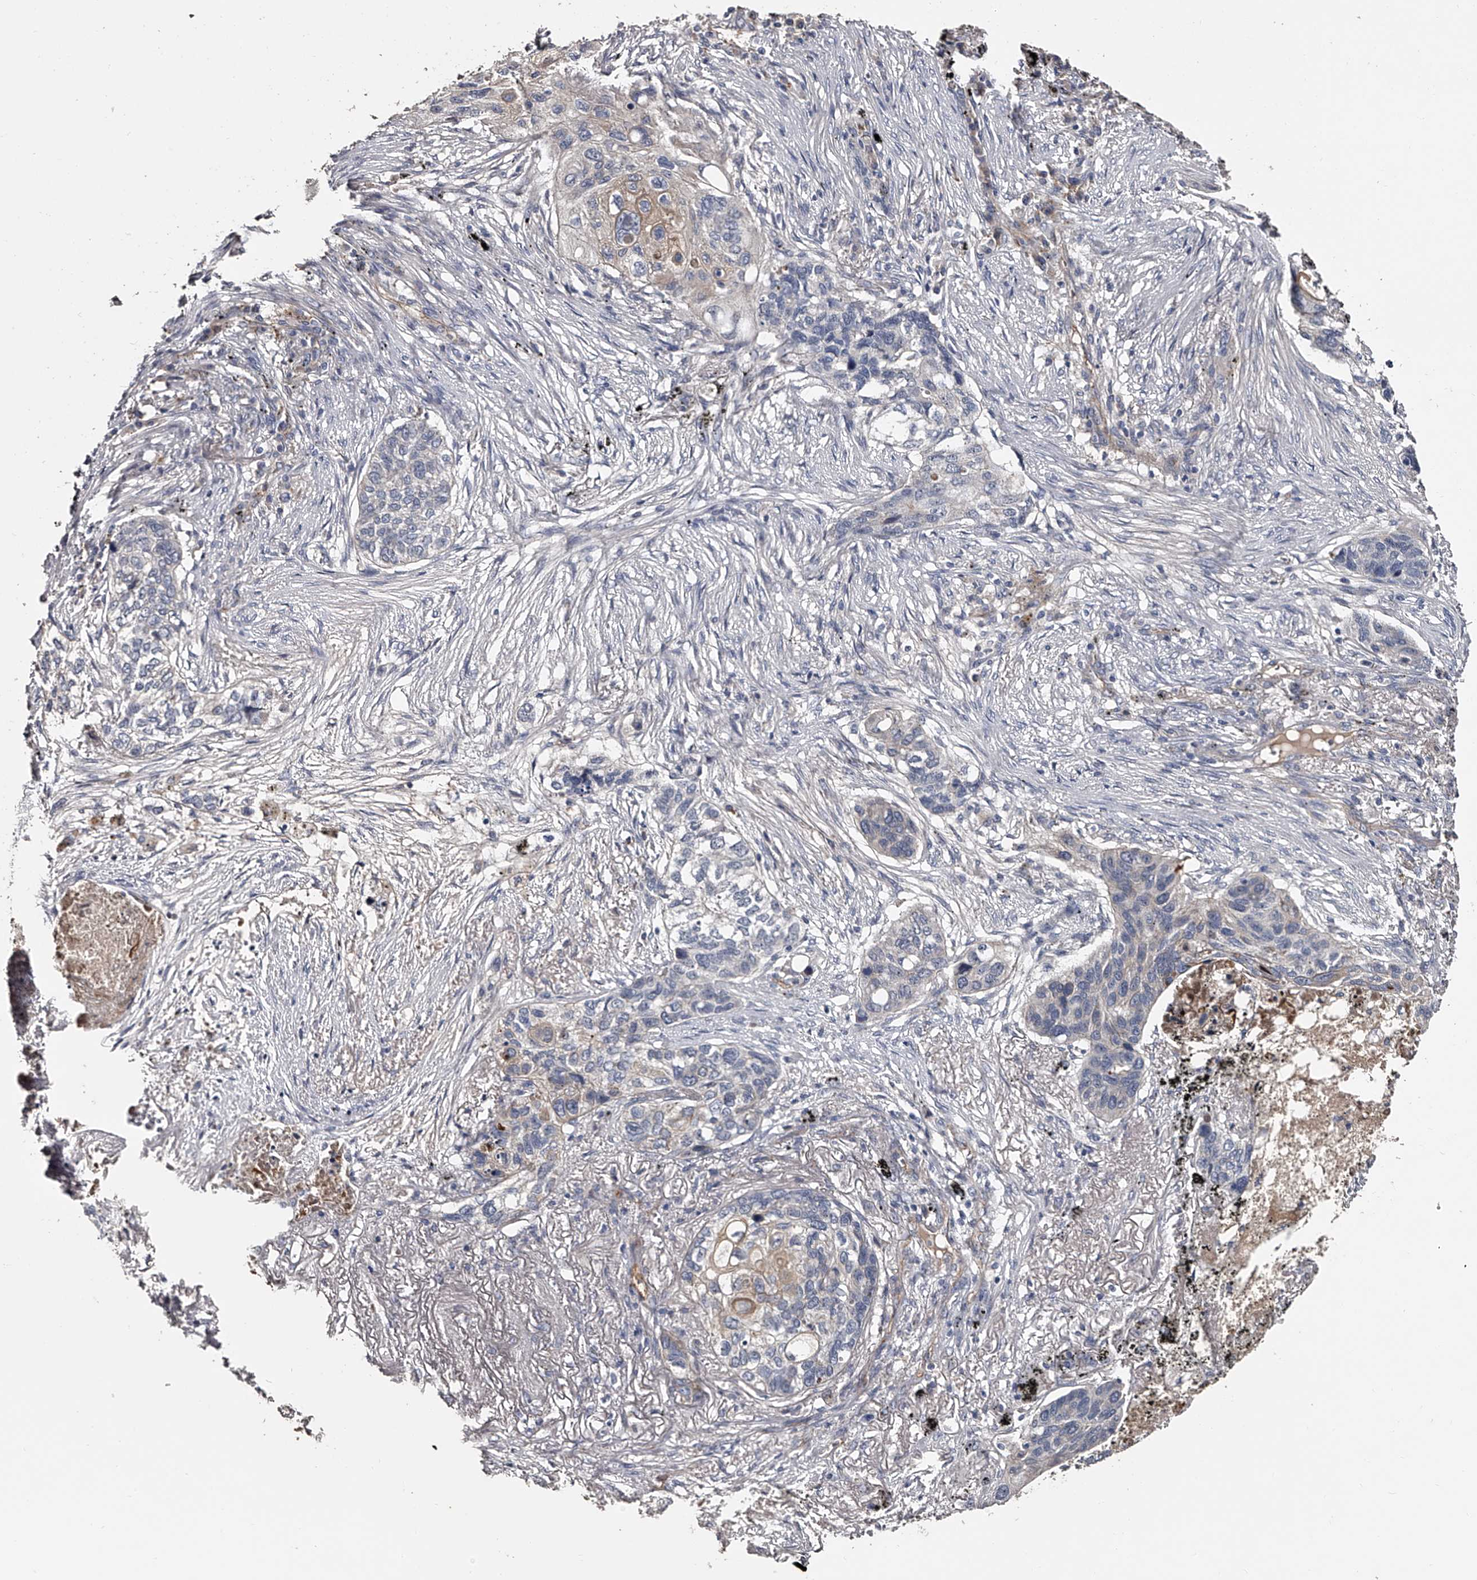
{"staining": {"intensity": "weak", "quantity": "<25%", "location": "cytoplasmic/membranous"}, "tissue": "lung cancer", "cell_type": "Tumor cells", "image_type": "cancer", "snomed": [{"axis": "morphology", "description": "Squamous cell carcinoma, NOS"}, {"axis": "topography", "description": "Lung"}], "caption": "Tumor cells are negative for brown protein staining in squamous cell carcinoma (lung).", "gene": "MDN1", "patient": {"sex": "female", "age": 63}}